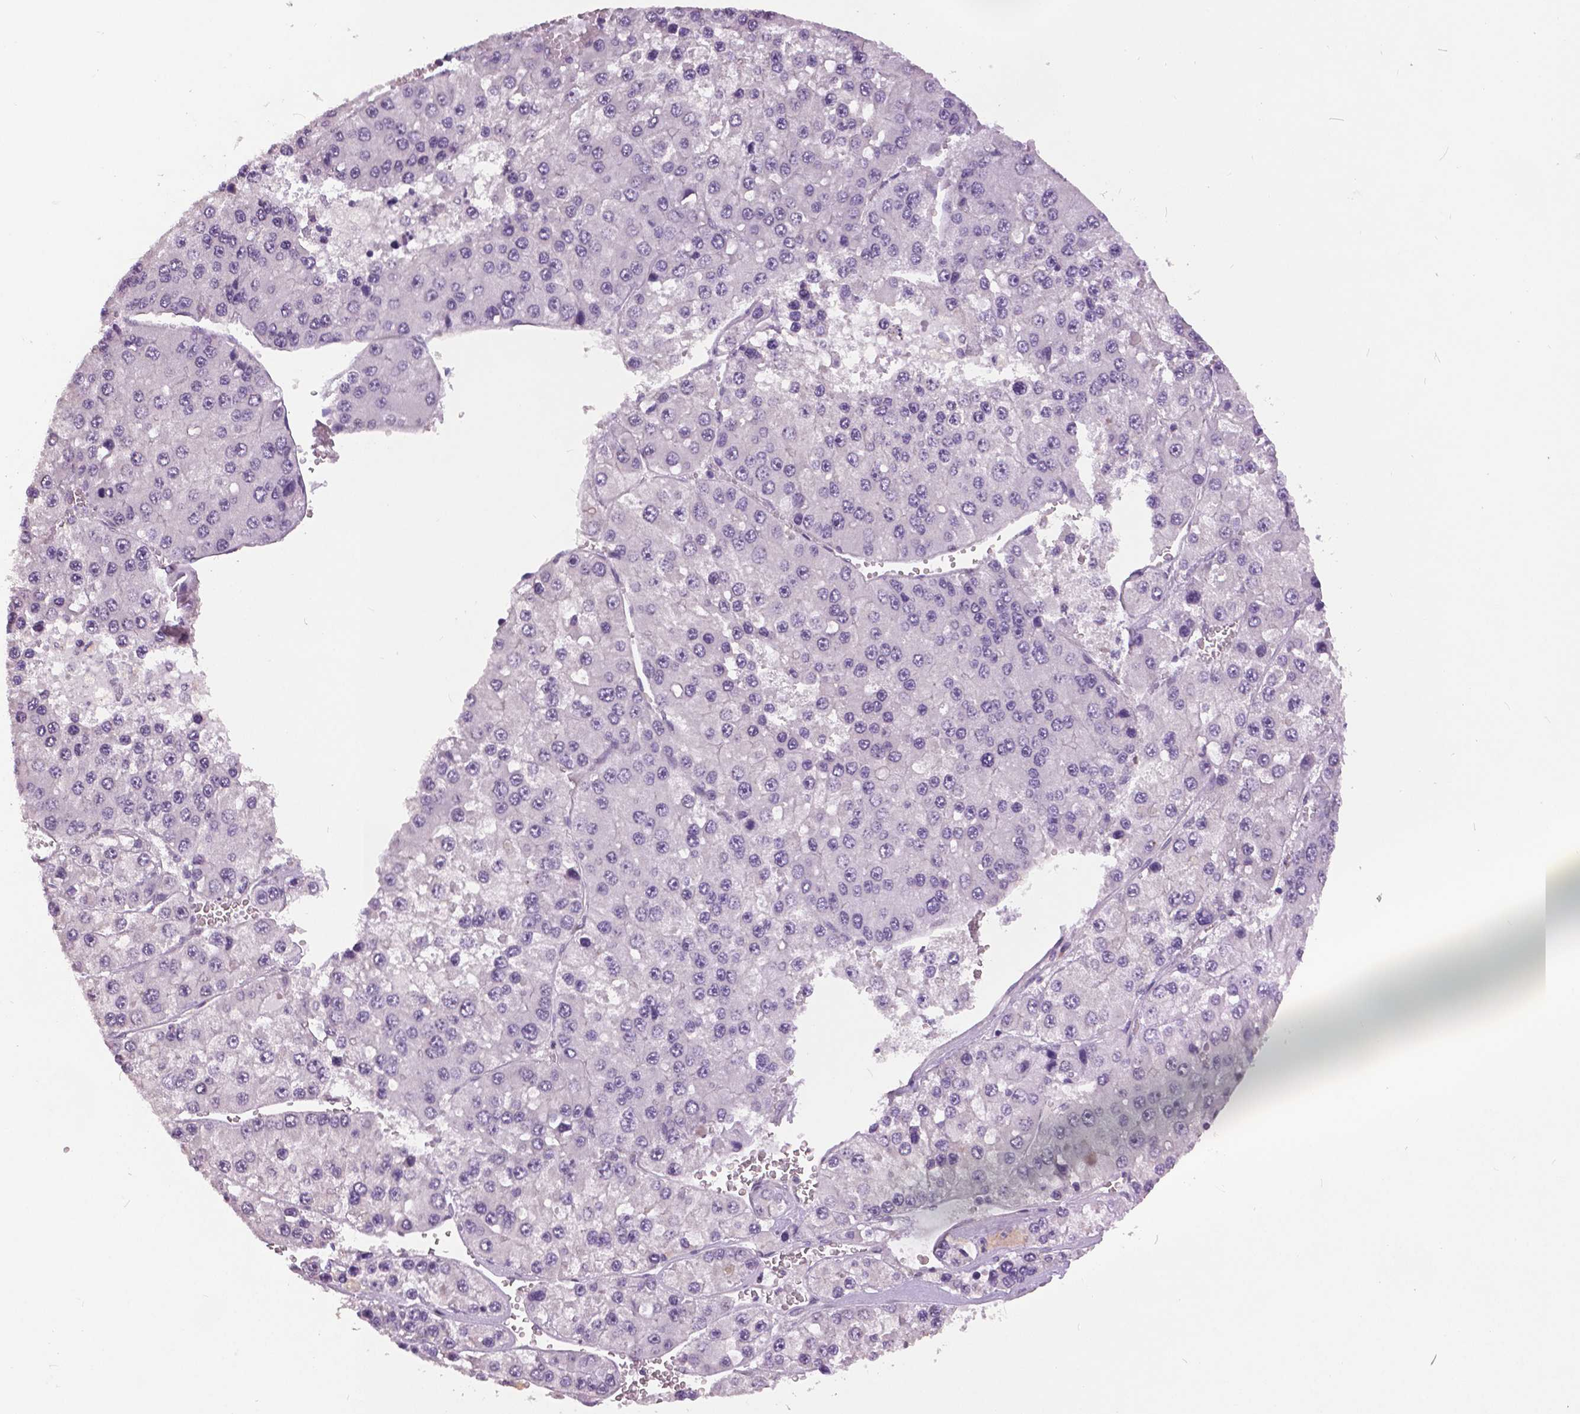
{"staining": {"intensity": "negative", "quantity": "none", "location": "none"}, "tissue": "liver cancer", "cell_type": "Tumor cells", "image_type": "cancer", "snomed": [{"axis": "morphology", "description": "Carcinoma, Hepatocellular, NOS"}, {"axis": "topography", "description": "Liver"}], "caption": "IHC image of neoplastic tissue: liver cancer (hepatocellular carcinoma) stained with DAB (3,3'-diaminobenzidine) exhibits no significant protein staining in tumor cells.", "gene": "GRIN2A", "patient": {"sex": "female", "age": 73}}